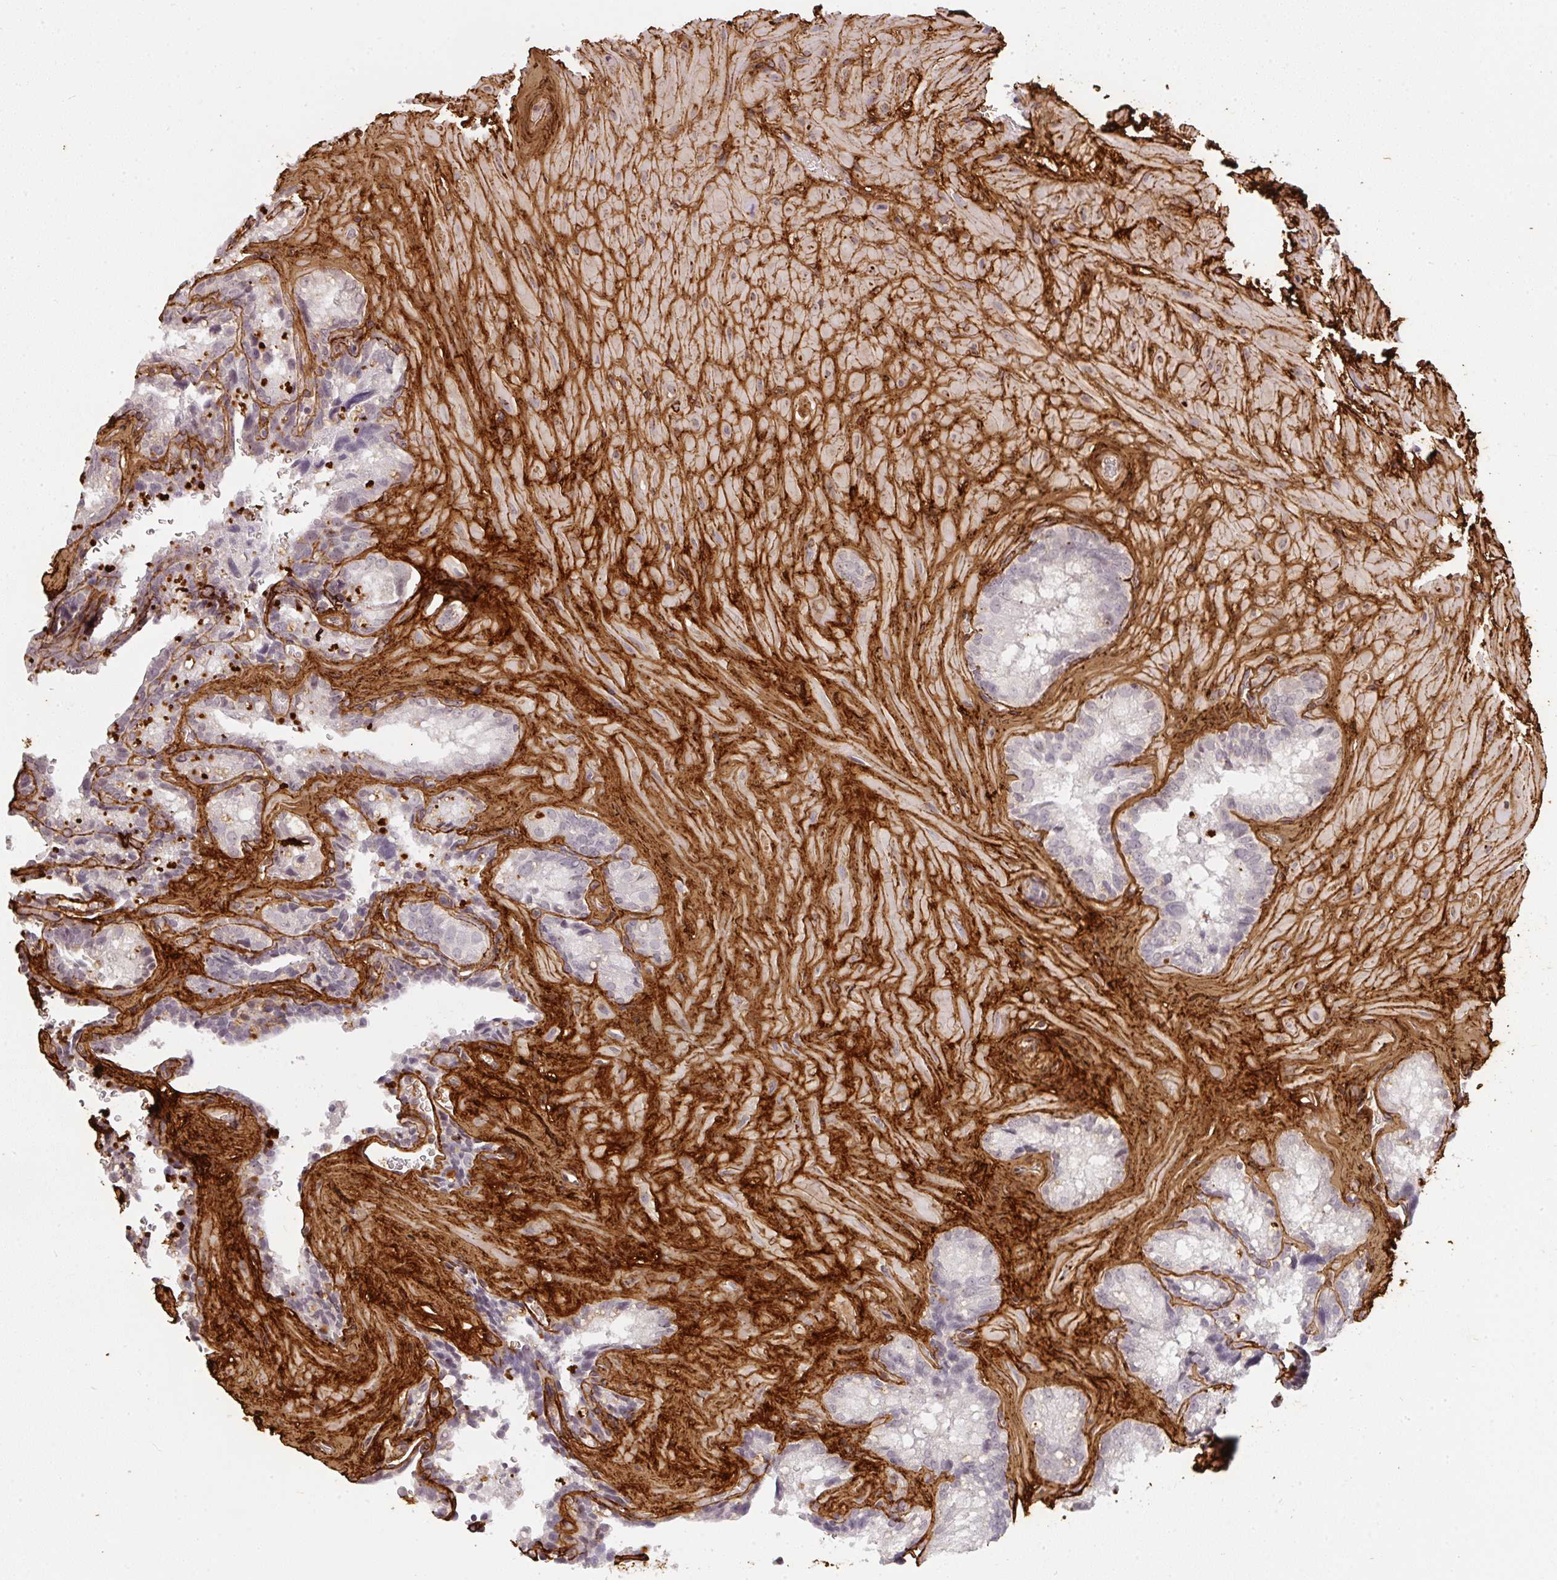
{"staining": {"intensity": "negative", "quantity": "none", "location": "none"}, "tissue": "seminal vesicle", "cell_type": "Glandular cells", "image_type": "normal", "snomed": [{"axis": "morphology", "description": "Normal tissue, NOS"}, {"axis": "topography", "description": "Seminal veicle"}], "caption": "High magnification brightfield microscopy of benign seminal vesicle stained with DAB (brown) and counterstained with hematoxylin (blue): glandular cells show no significant staining.", "gene": "COL3A1", "patient": {"sex": "male", "age": 47}}